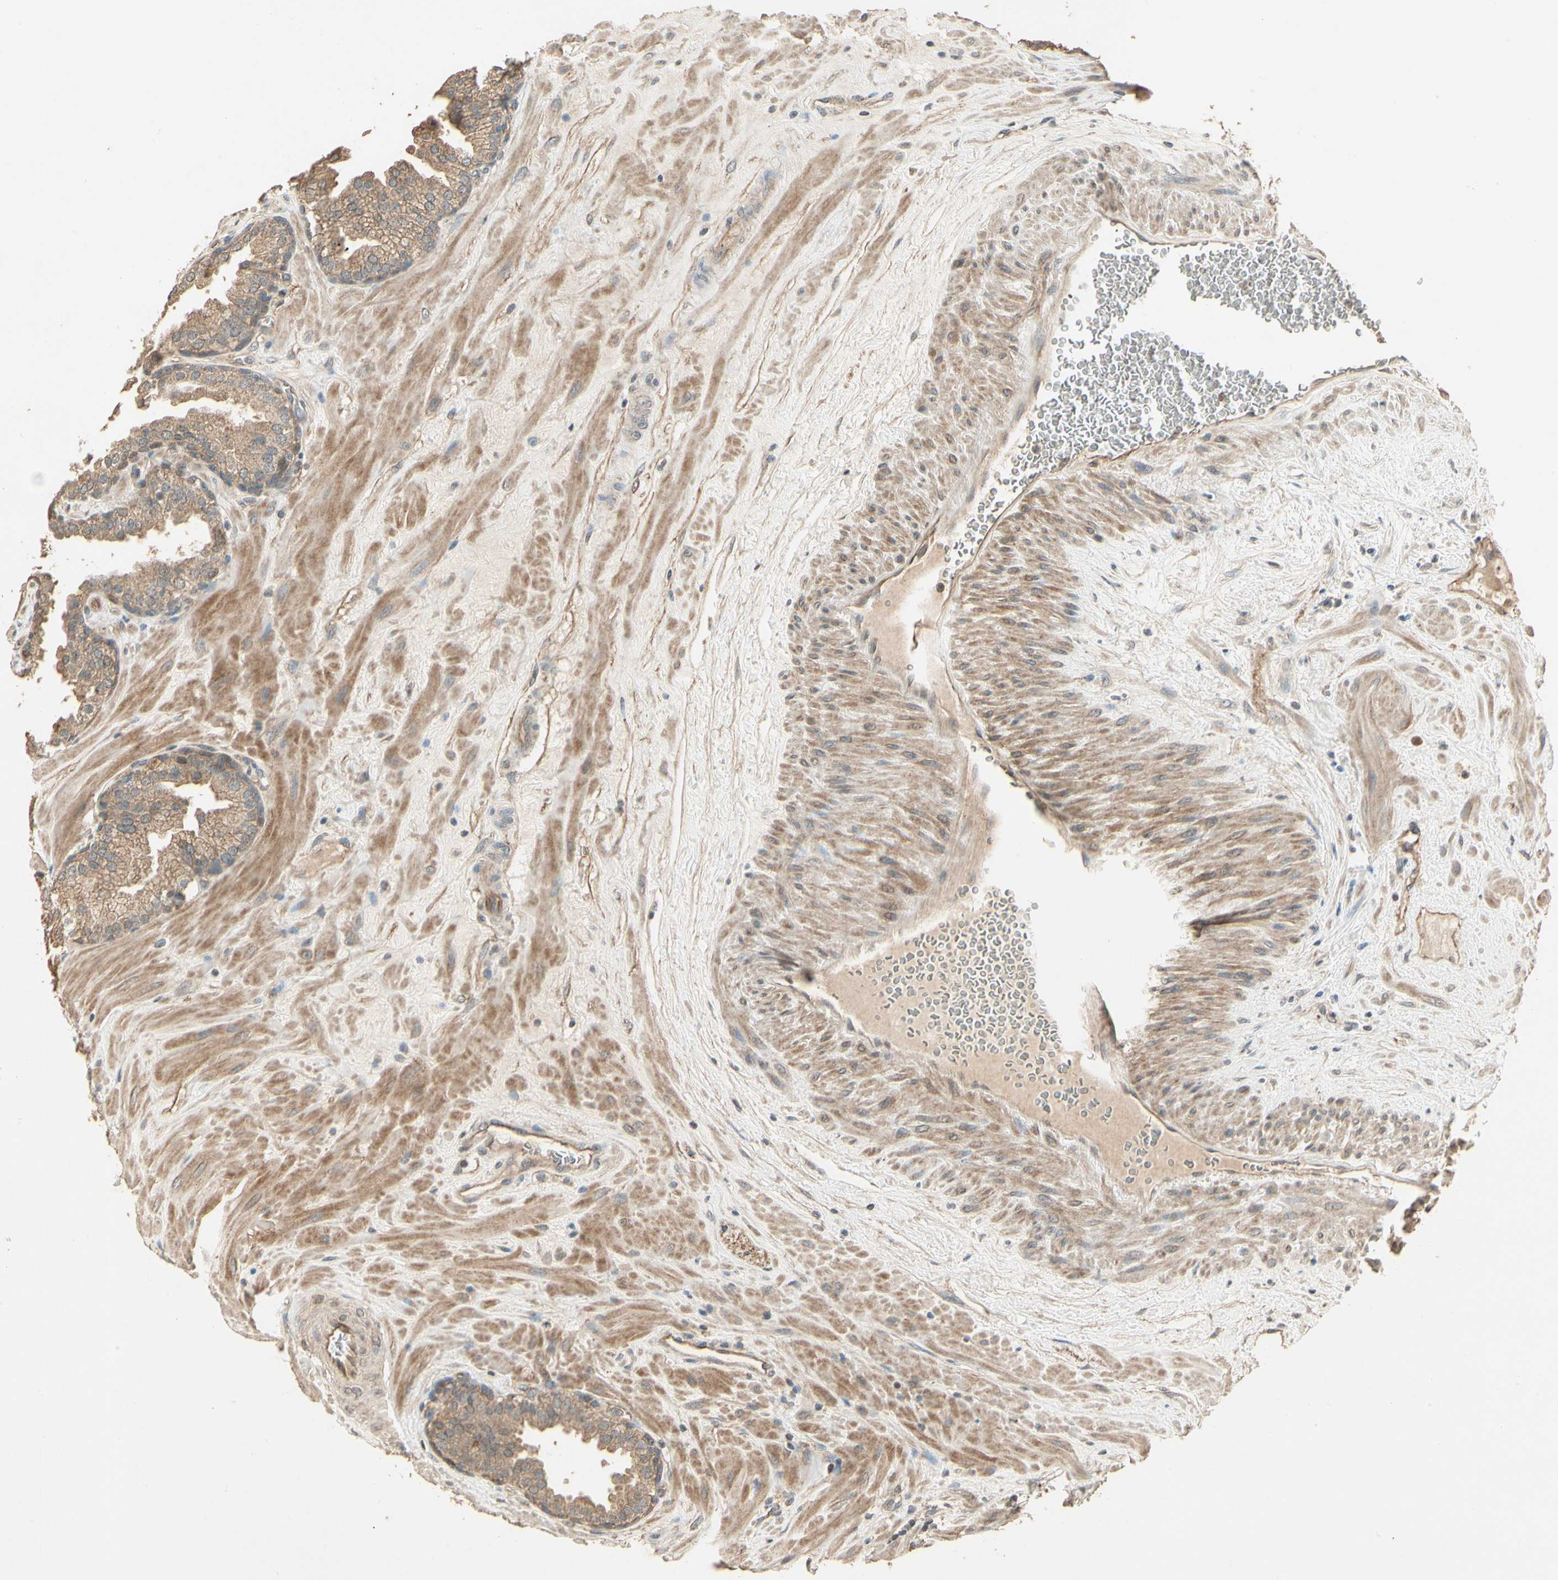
{"staining": {"intensity": "moderate", "quantity": ">75%", "location": "cytoplasmic/membranous"}, "tissue": "prostate", "cell_type": "Glandular cells", "image_type": "normal", "snomed": [{"axis": "morphology", "description": "Normal tissue, NOS"}, {"axis": "topography", "description": "Prostate"}], "caption": "The immunohistochemical stain shows moderate cytoplasmic/membranous expression in glandular cells of benign prostate.", "gene": "RNF180", "patient": {"sex": "male", "age": 51}}